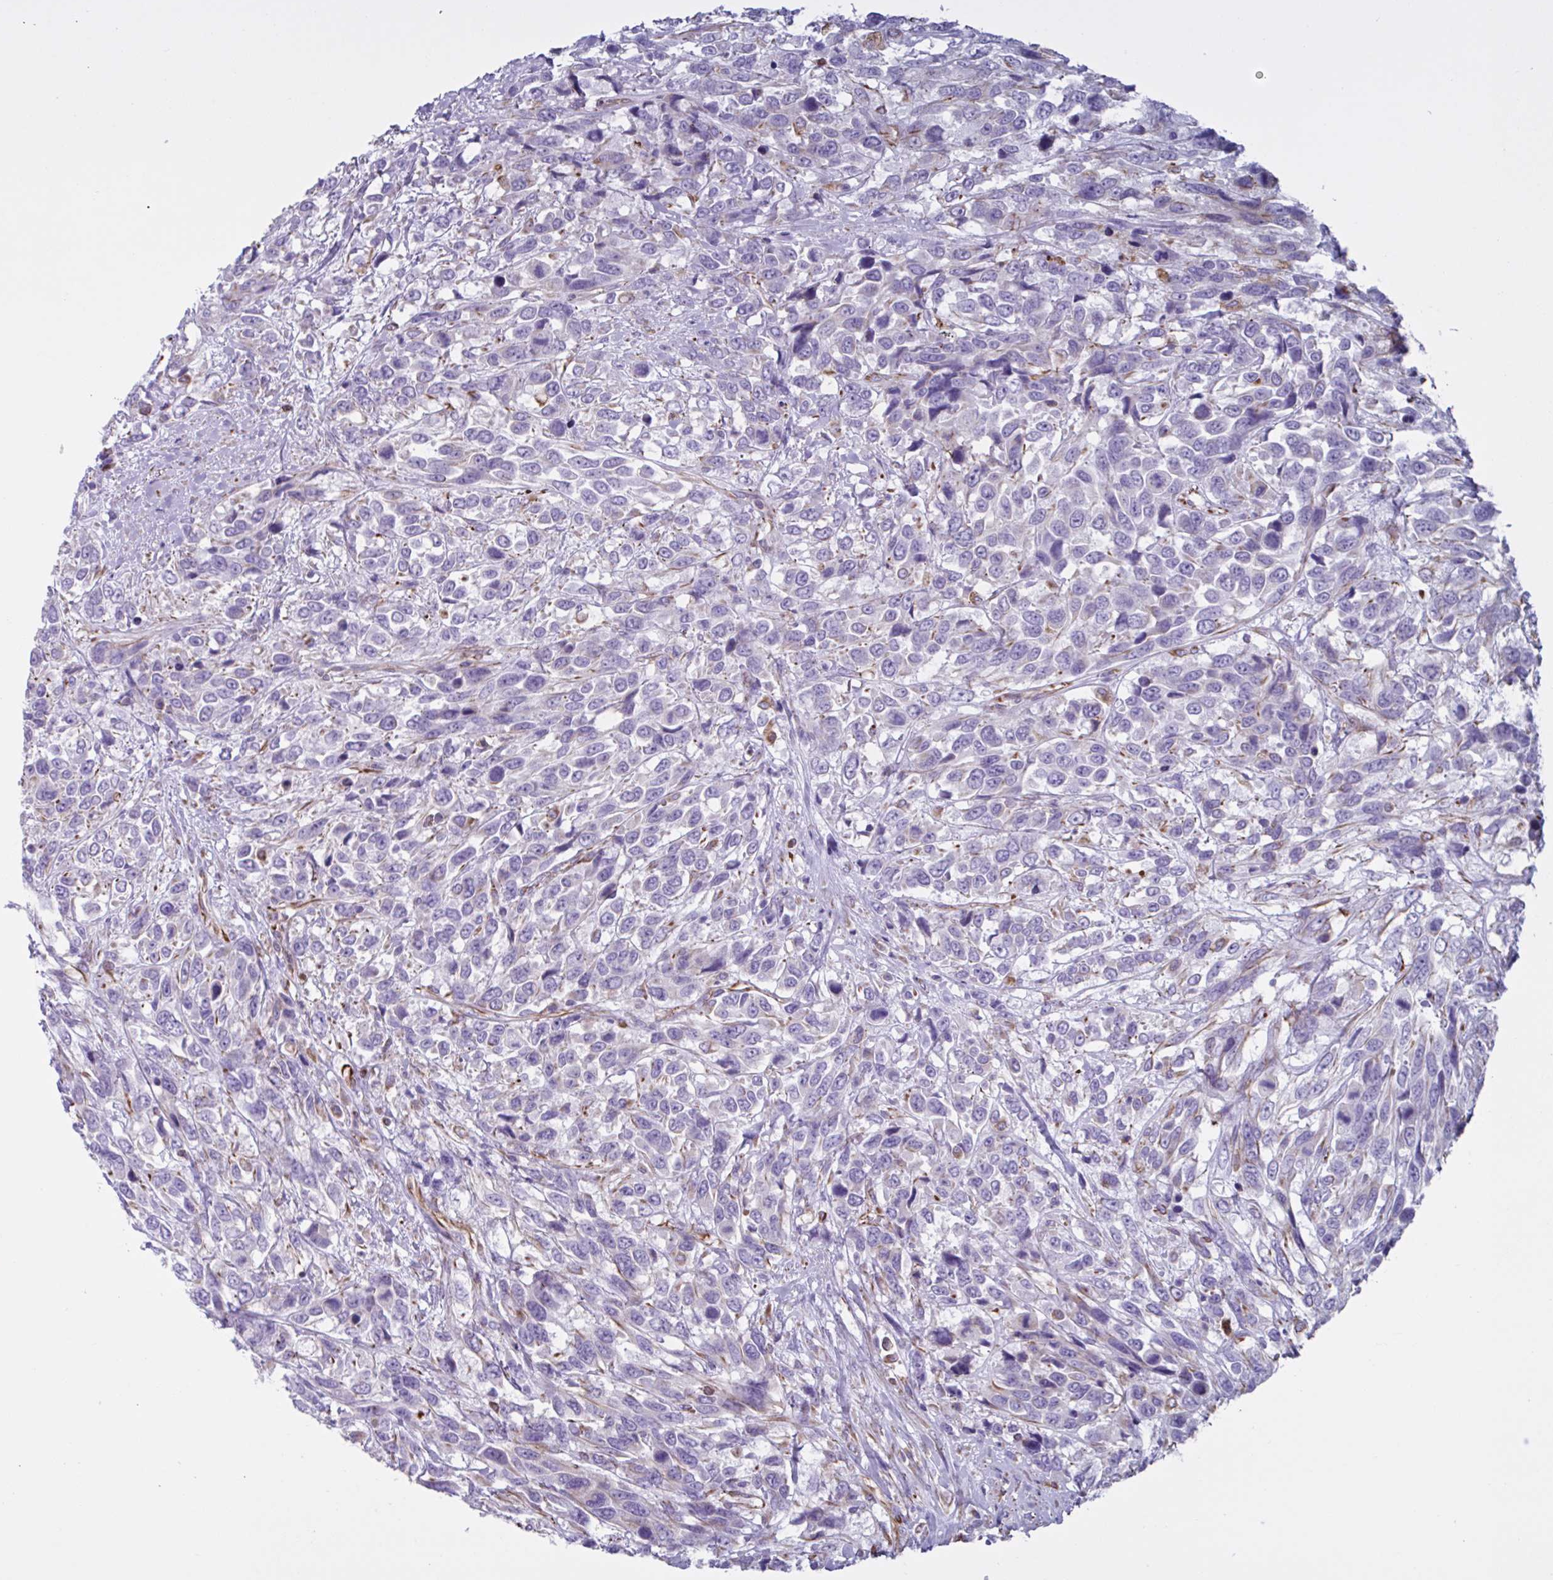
{"staining": {"intensity": "weak", "quantity": "<25%", "location": "cytoplasmic/membranous"}, "tissue": "urothelial cancer", "cell_type": "Tumor cells", "image_type": "cancer", "snomed": [{"axis": "morphology", "description": "Urothelial carcinoma, High grade"}, {"axis": "topography", "description": "Urinary bladder"}], "caption": "This image is of high-grade urothelial carcinoma stained with immunohistochemistry to label a protein in brown with the nuclei are counter-stained blue. There is no staining in tumor cells. (Immunohistochemistry, brightfield microscopy, high magnification).", "gene": "TMEM86B", "patient": {"sex": "female", "age": 70}}